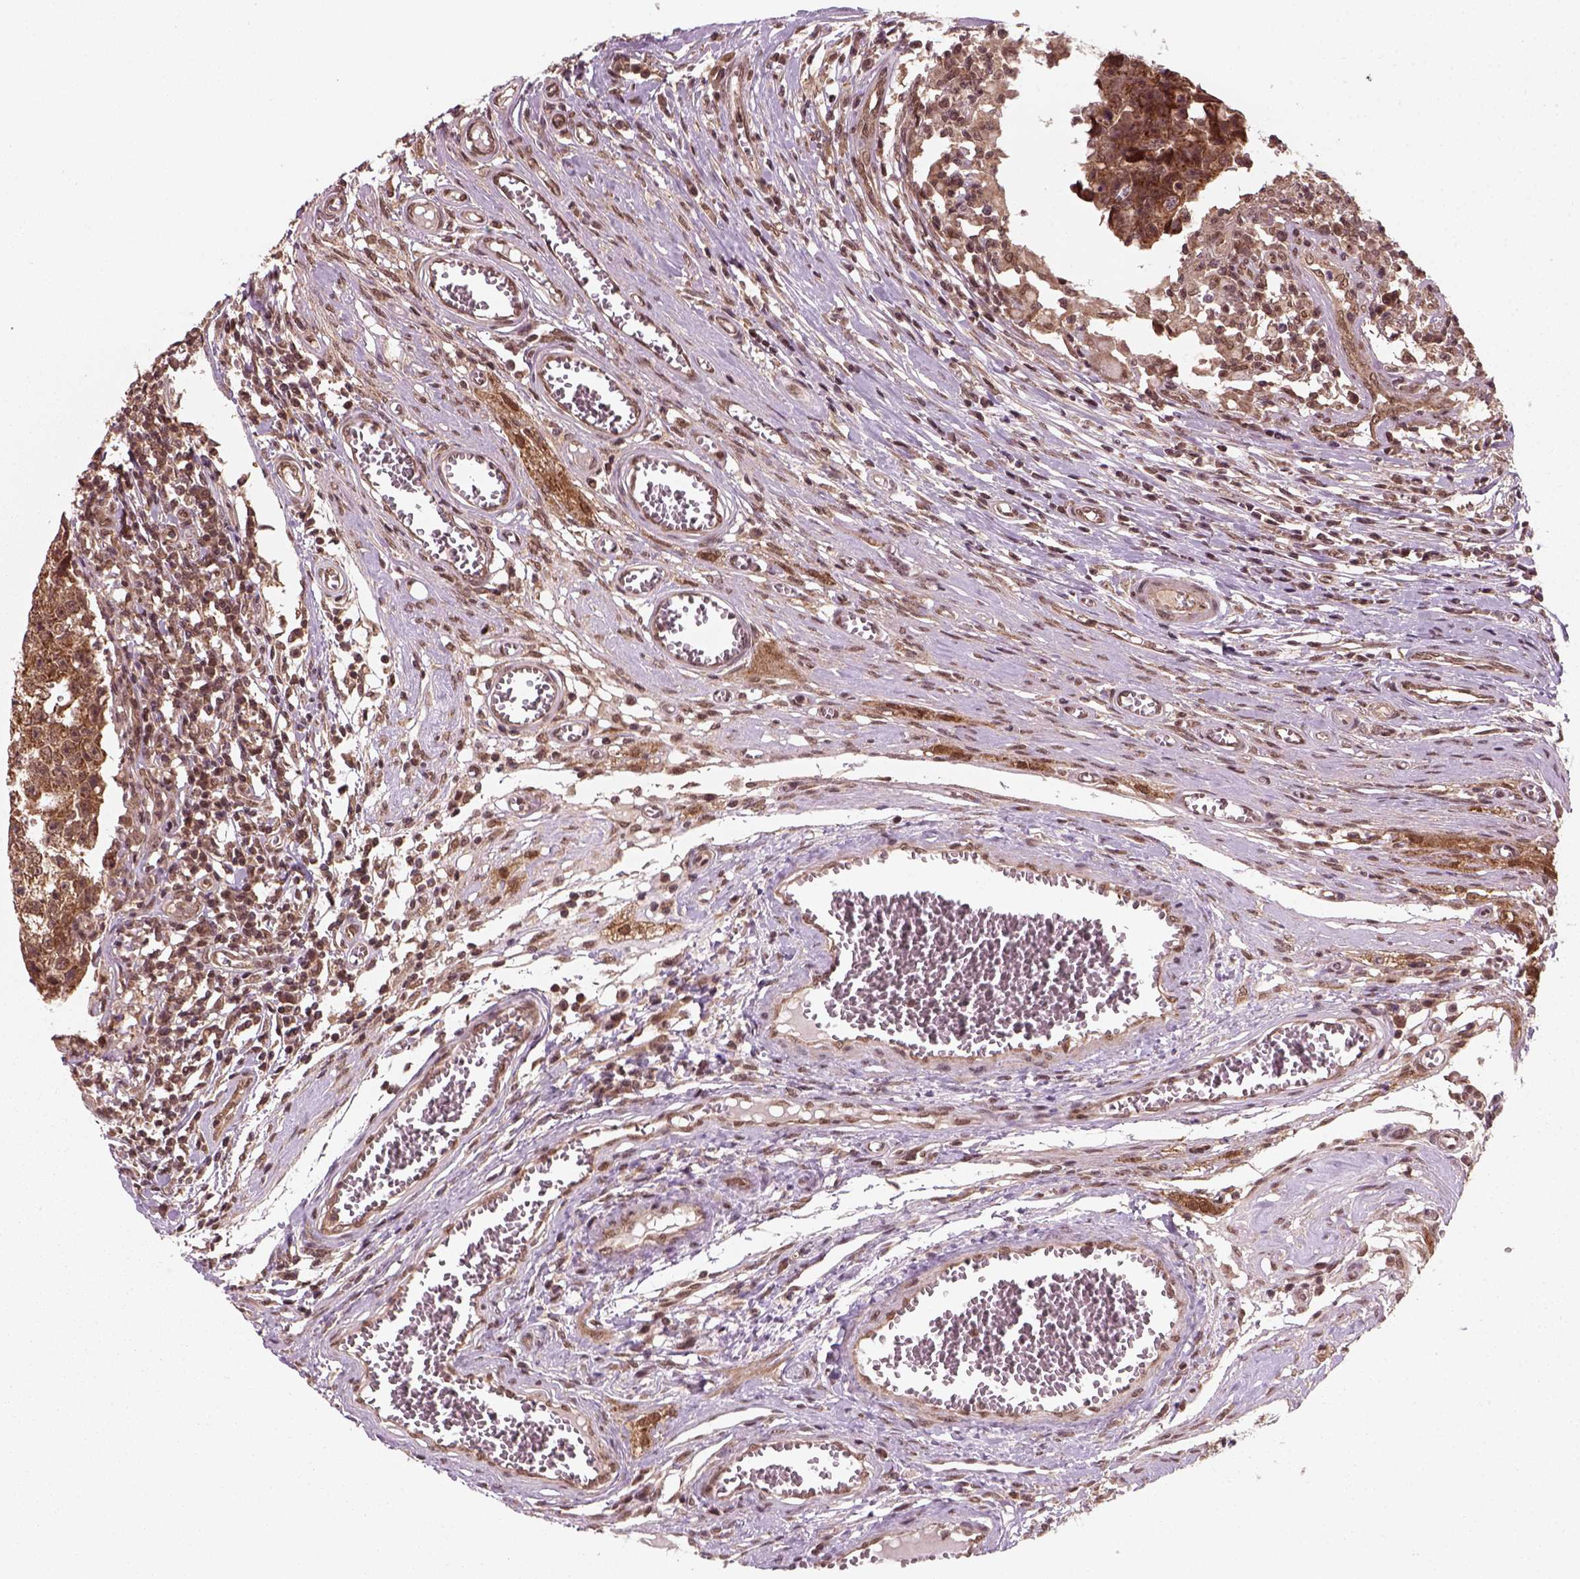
{"staining": {"intensity": "moderate", "quantity": ">75%", "location": "cytoplasmic/membranous"}, "tissue": "testis cancer", "cell_type": "Tumor cells", "image_type": "cancer", "snomed": [{"axis": "morphology", "description": "Carcinoma, Embryonal, NOS"}, {"axis": "topography", "description": "Testis"}], "caption": "There is medium levels of moderate cytoplasmic/membranous staining in tumor cells of embryonal carcinoma (testis), as demonstrated by immunohistochemical staining (brown color).", "gene": "NUDT9", "patient": {"sex": "male", "age": 36}}